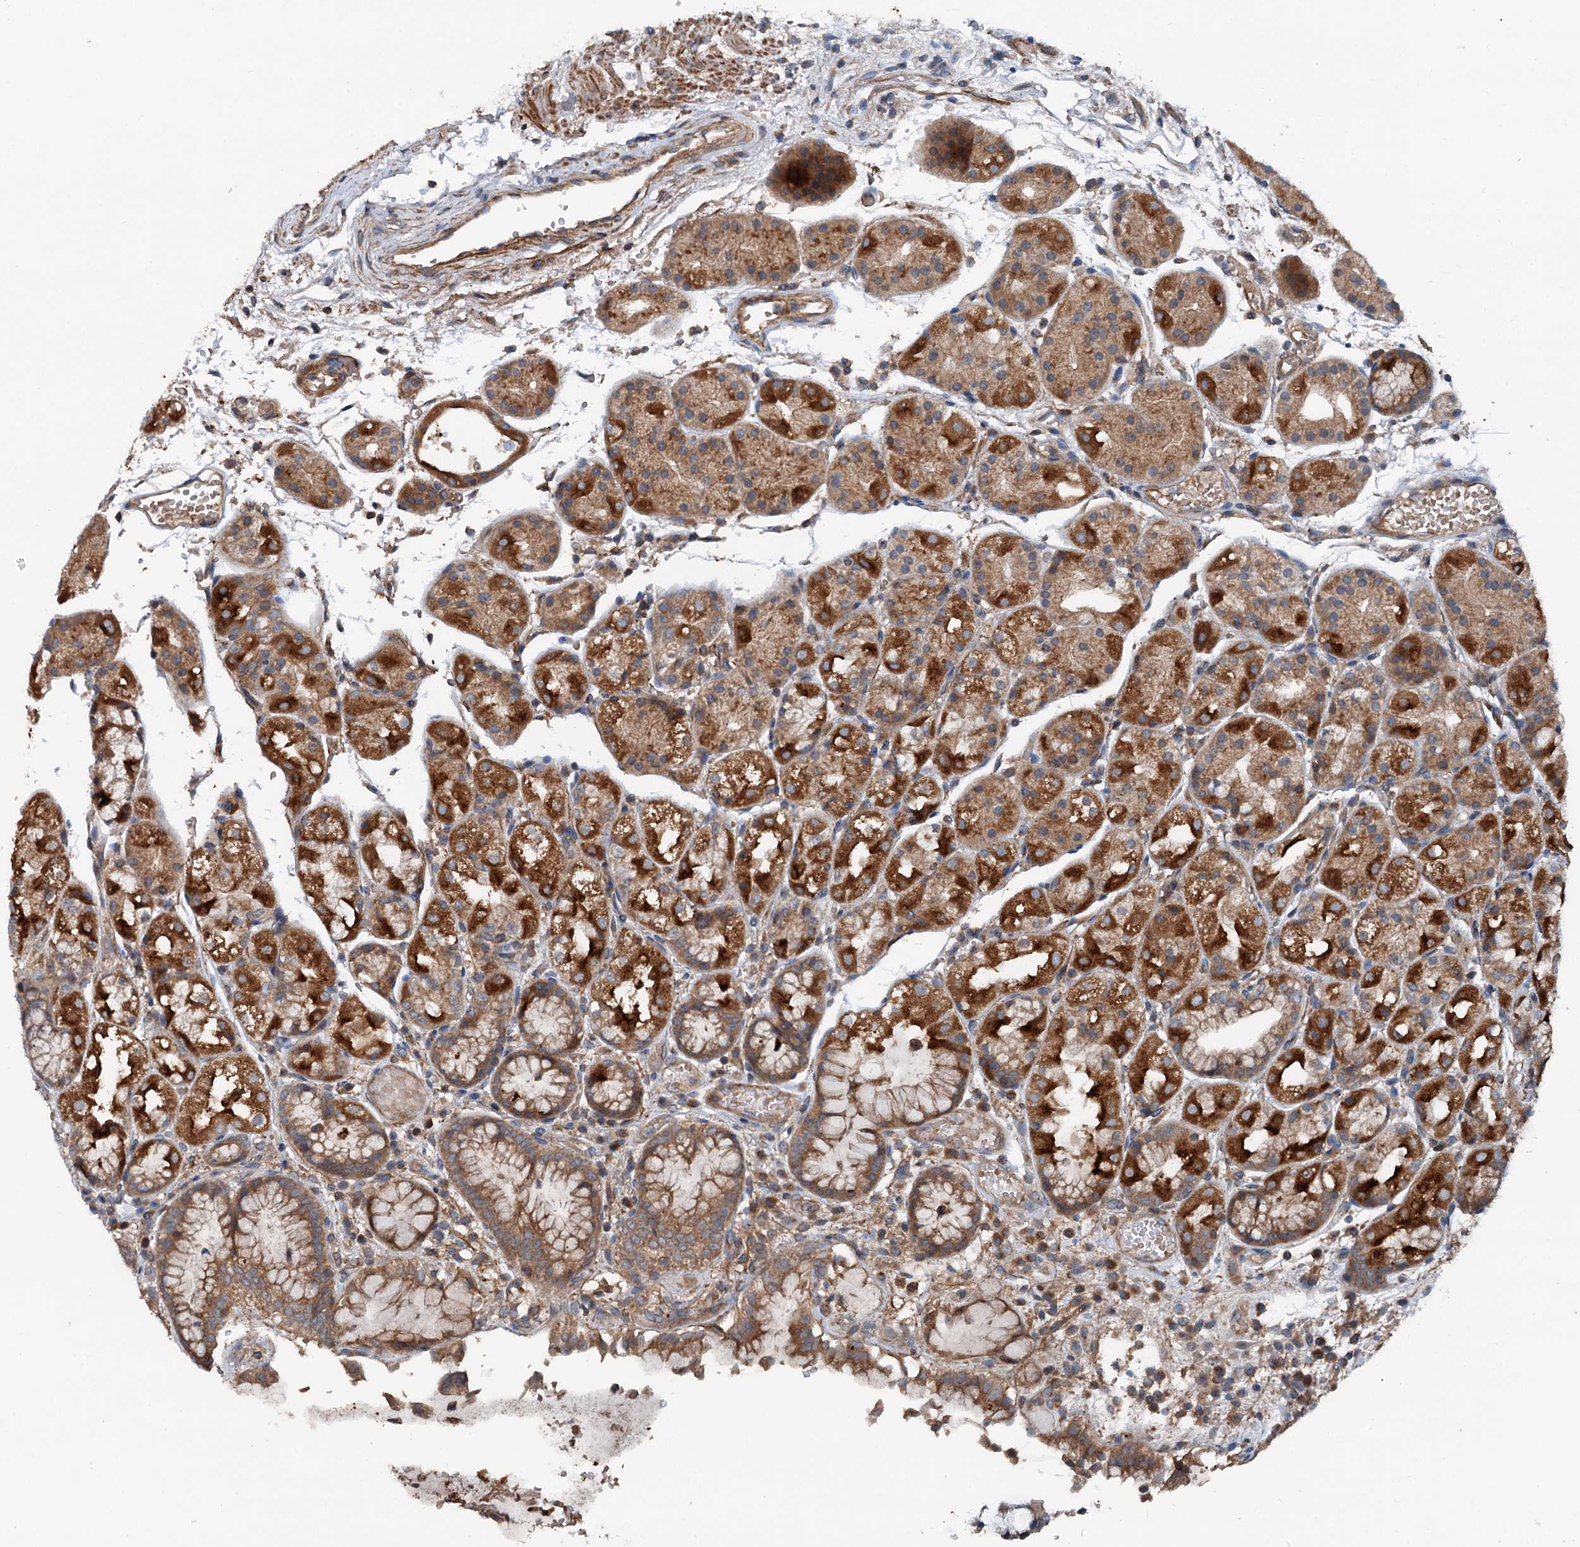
{"staining": {"intensity": "strong", "quantity": ">75%", "location": "cytoplasmic/membranous"}, "tissue": "stomach", "cell_type": "Glandular cells", "image_type": "normal", "snomed": [{"axis": "morphology", "description": "Normal tissue, NOS"}, {"axis": "topography", "description": "Stomach, upper"}], "caption": "The immunohistochemical stain labels strong cytoplasmic/membranous positivity in glandular cells of unremarkable stomach.", "gene": "TEDC1", "patient": {"sex": "male", "age": 72}}